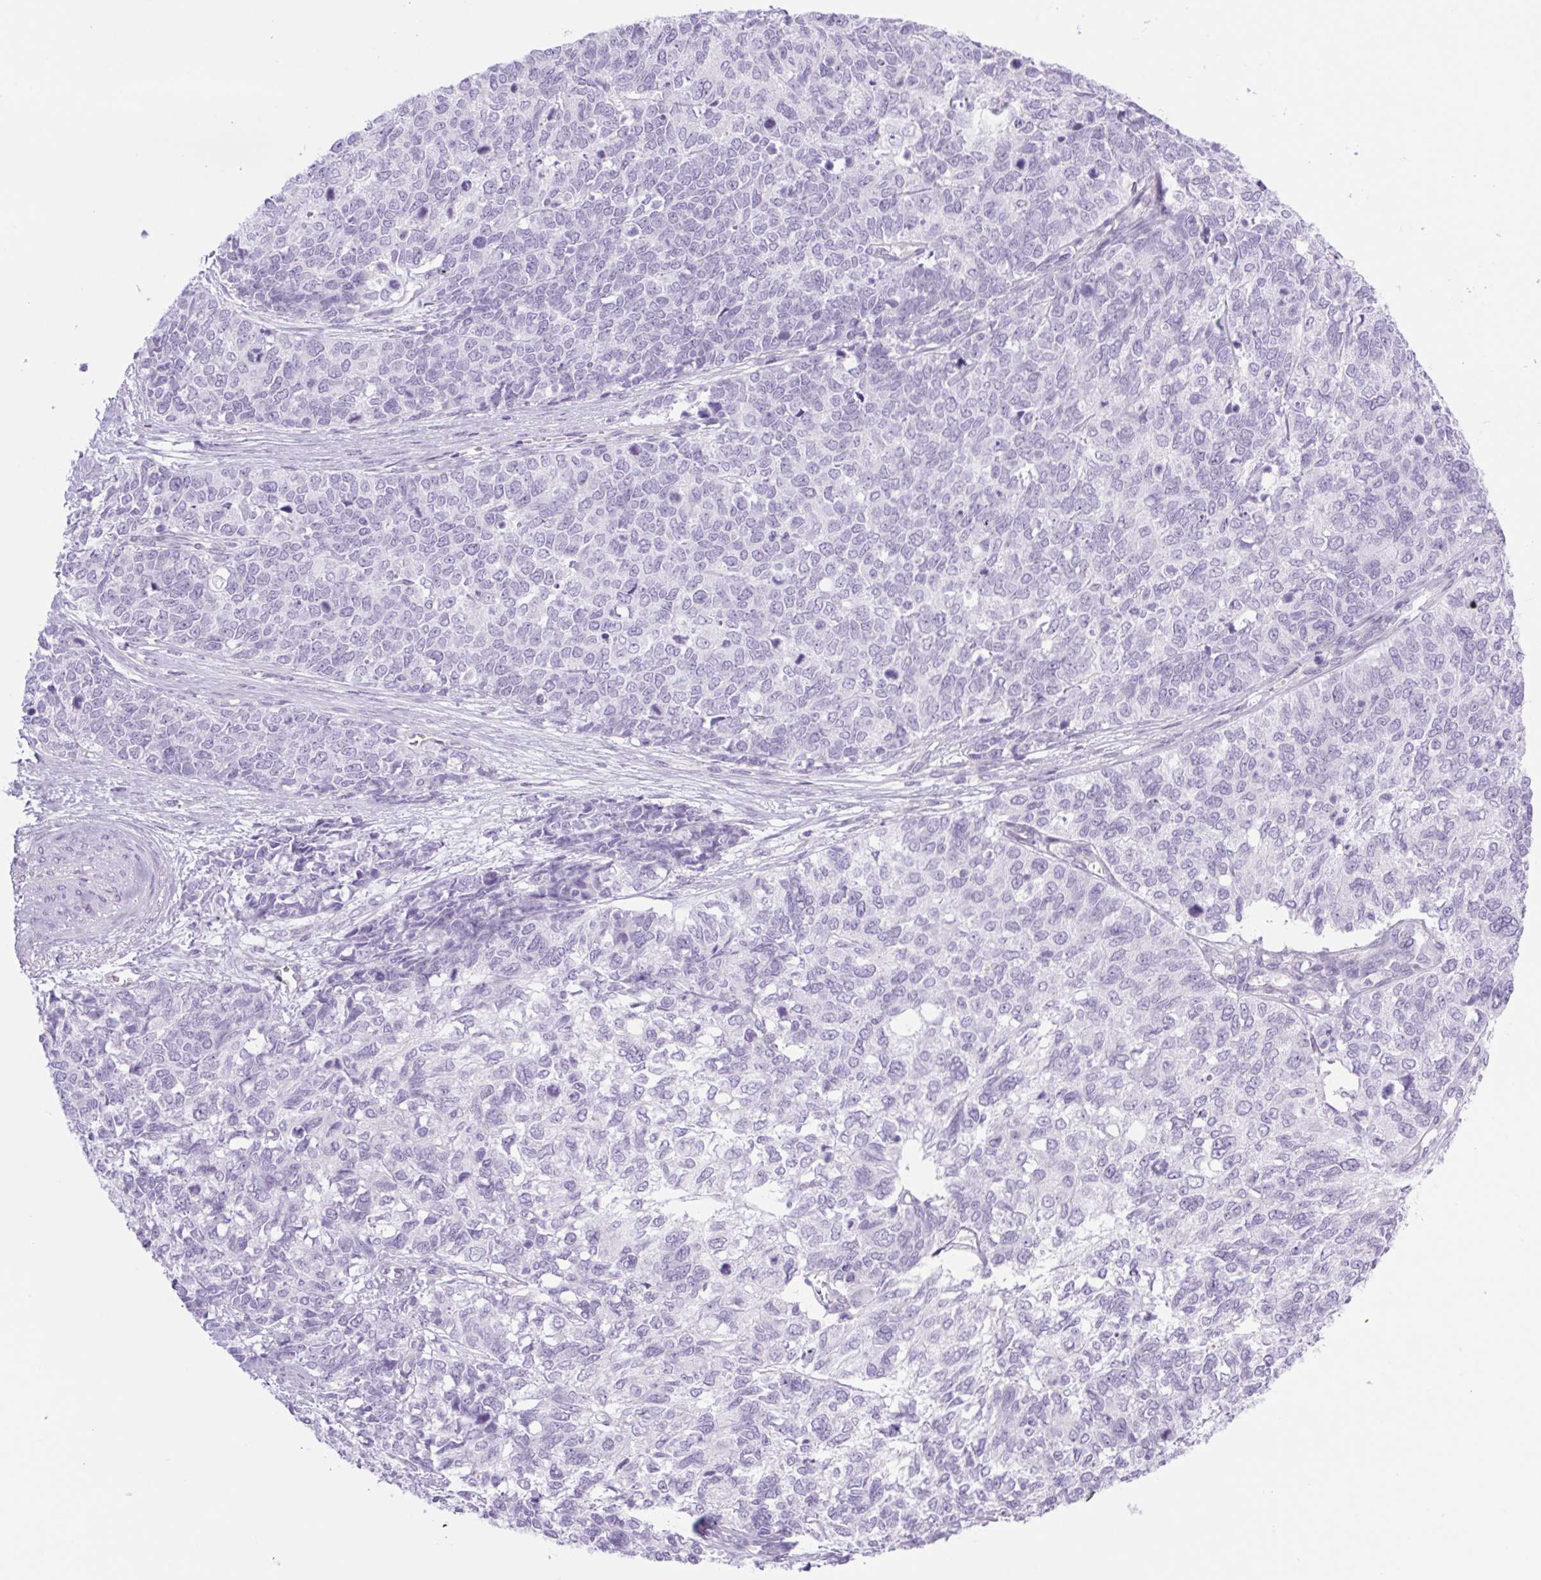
{"staining": {"intensity": "negative", "quantity": "none", "location": "none"}, "tissue": "cervical cancer", "cell_type": "Tumor cells", "image_type": "cancer", "snomed": [{"axis": "morphology", "description": "Adenocarcinoma, NOS"}, {"axis": "topography", "description": "Cervix"}], "caption": "Human cervical cancer stained for a protein using IHC exhibits no expression in tumor cells.", "gene": "SPACA5B", "patient": {"sex": "female", "age": 63}}